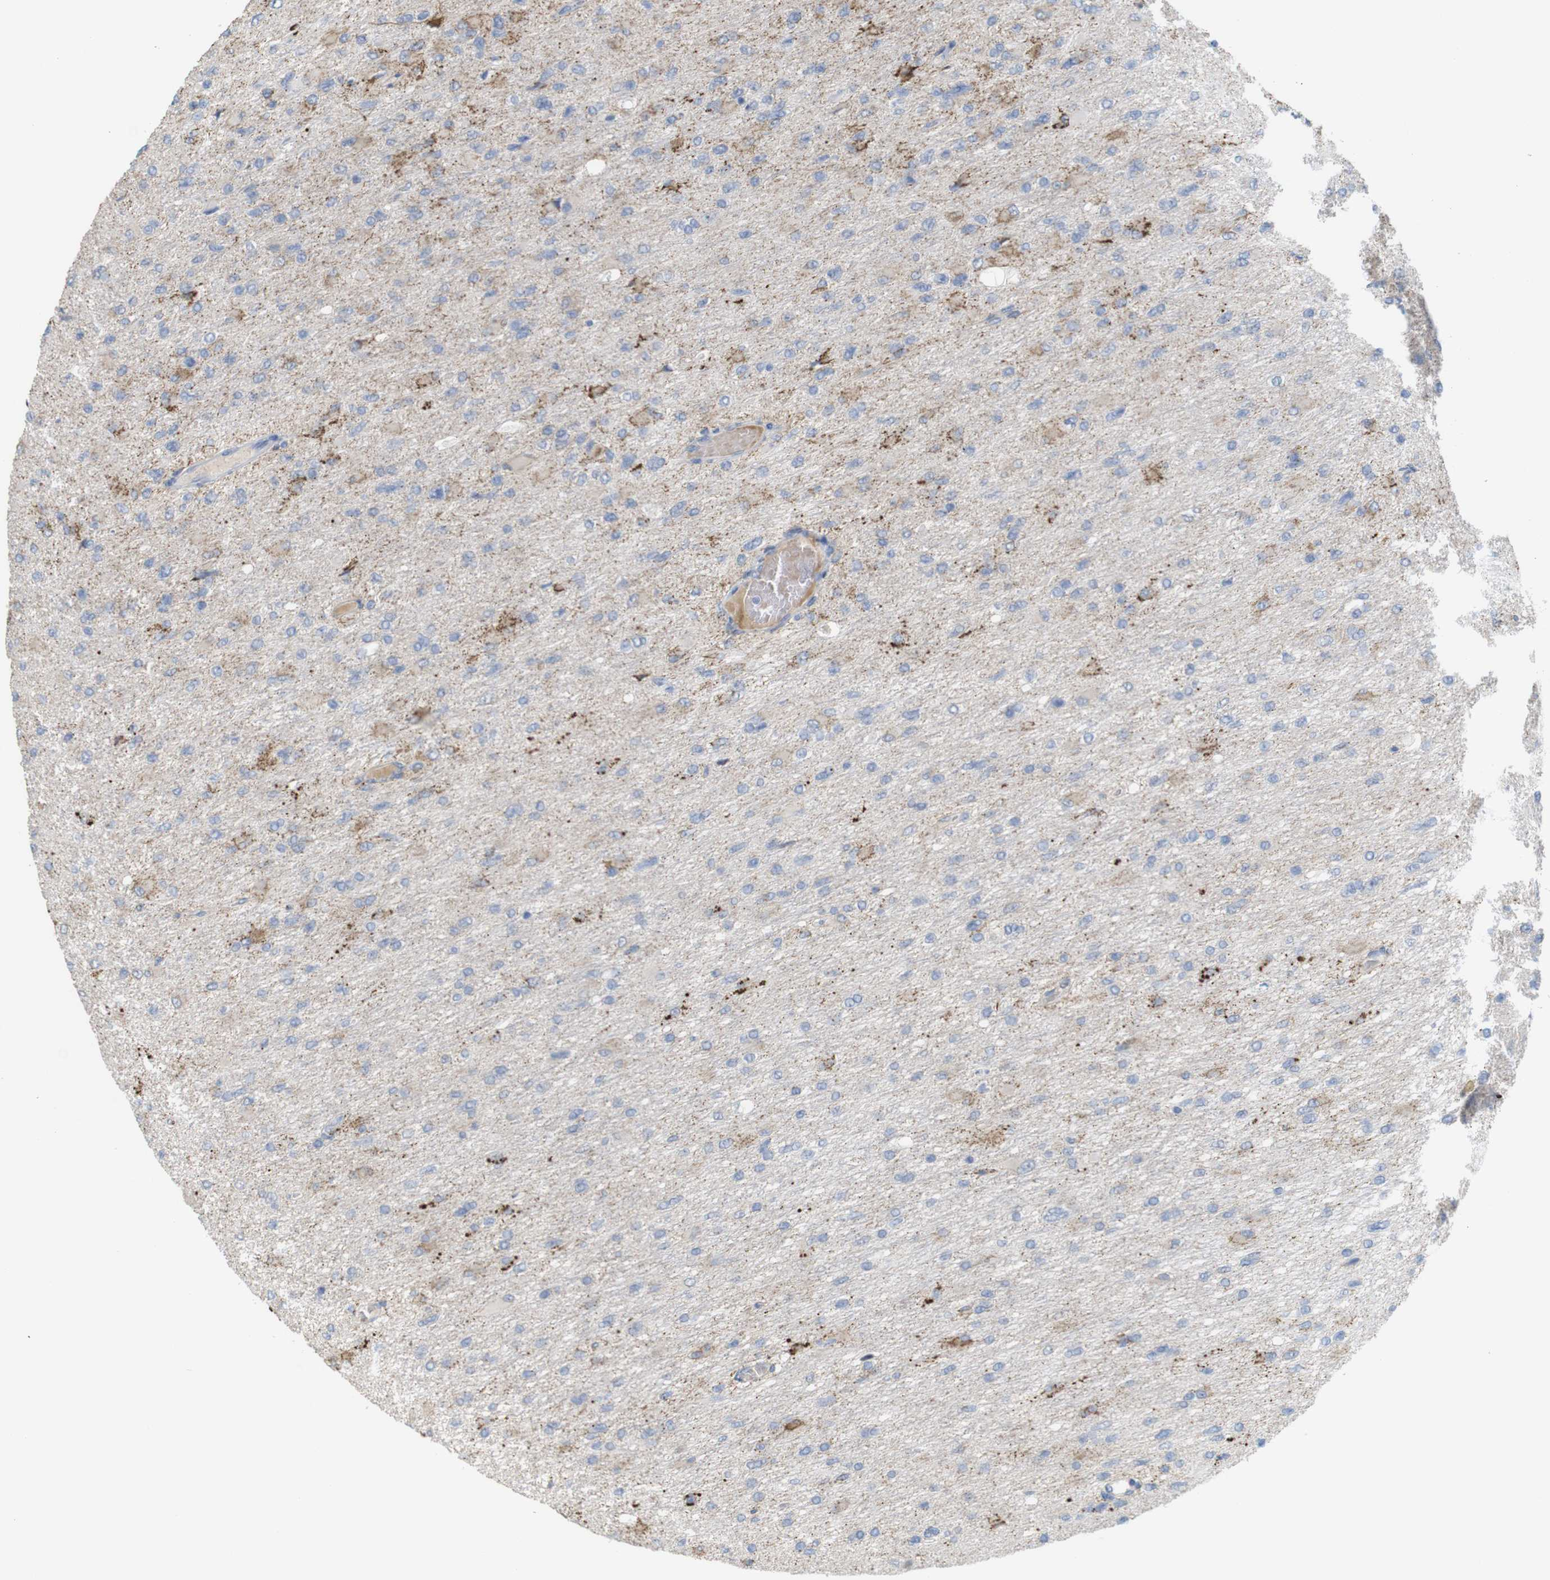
{"staining": {"intensity": "strong", "quantity": "<25%", "location": "cytoplasmic/membranous"}, "tissue": "glioma", "cell_type": "Tumor cells", "image_type": "cancer", "snomed": [{"axis": "morphology", "description": "Glioma, malignant, High grade"}, {"axis": "topography", "description": "Cerebral cortex"}], "caption": "About <25% of tumor cells in human malignant high-grade glioma display strong cytoplasmic/membranous protein staining as visualized by brown immunohistochemical staining.", "gene": "PTPRR", "patient": {"sex": "female", "age": 36}}